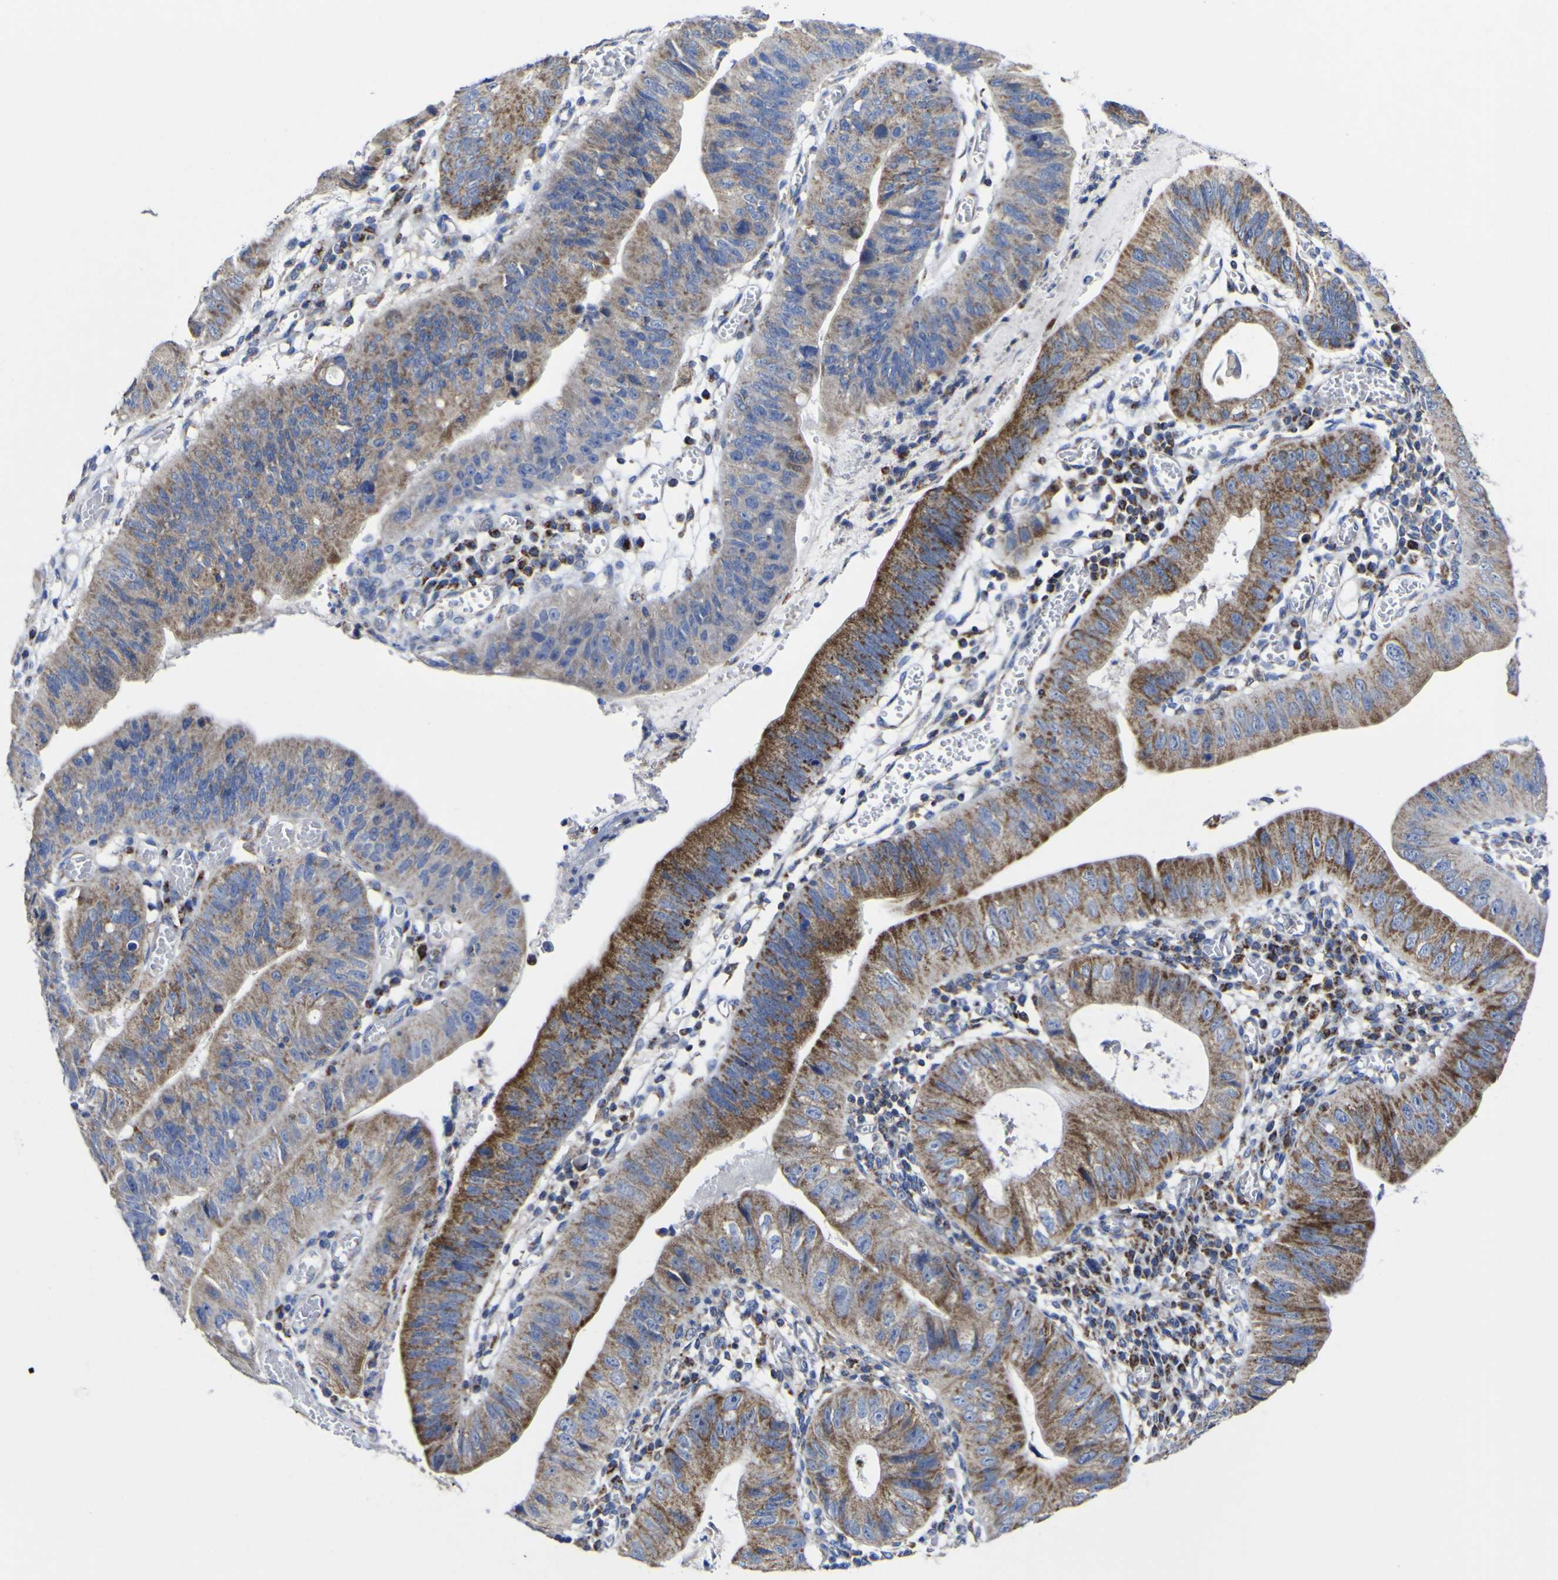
{"staining": {"intensity": "moderate", "quantity": ">75%", "location": "cytoplasmic/membranous"}, "tissue": "stomach cancer", "cell_type": "Tumor cells", "image_type": "cancer", "snomed": [{"axis": "morphology", "description": "Adenocarcinoma, NOS"}, {"axis": "topography", "description": "Stomach"}], "caption": "Immunohistochemistry (IHC) staining of stomach cancer, which demonstrates medium levels of moderate cytoplasmic/membranous expression in approximately >75% of tumor cells indicating moderate cytoplasmic/membranous protein expression. The staining was performed using DAB (3,3'-diaminobenzidine) (brown) for protein detection and nuclei were counterstained in hematoxylin (blue).", "gene": "CCDC90B", "patient": {"sex": "male", "age": 59}}